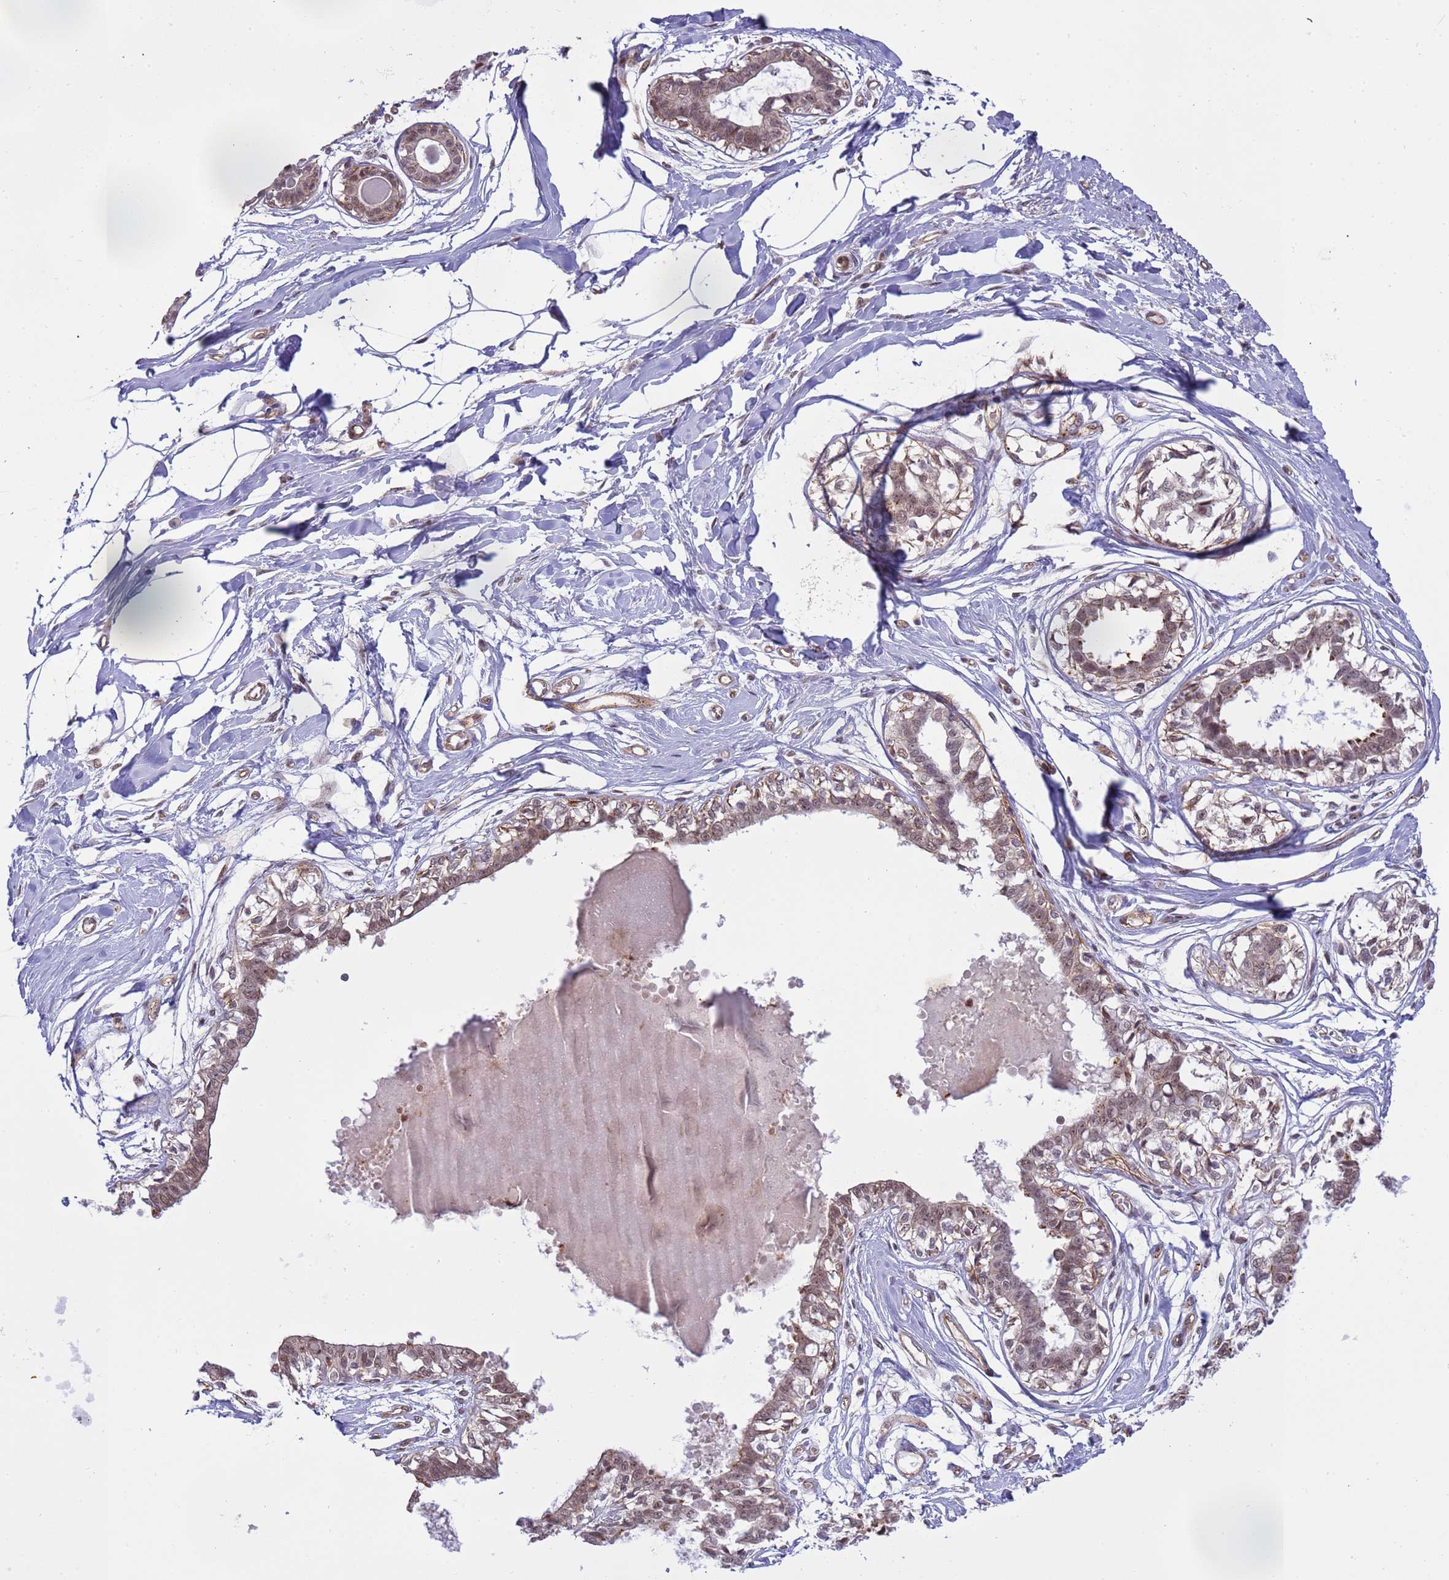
{"staining": {"intensity": "weak", "quantity": "25%-75%", "location": "nuclear"}, "tissue": "breast", "cell_type": "Adipocytes", "image_type": "normal", "snomed": [{"axis": "morphology", "description": "Normal tissue, NOS"}, {"axis": "topography", "description": "Breast"}], "caption": "Brown immunohistochemical staining in benign human breast displays weak nuclear positivity in approximately 25%-75% of adipocytes. The protein of interest is shown in brown color, while the nuclei are stained blue.", "gene": "EMC2", "patient": {"sex": "female", "age": 45}}